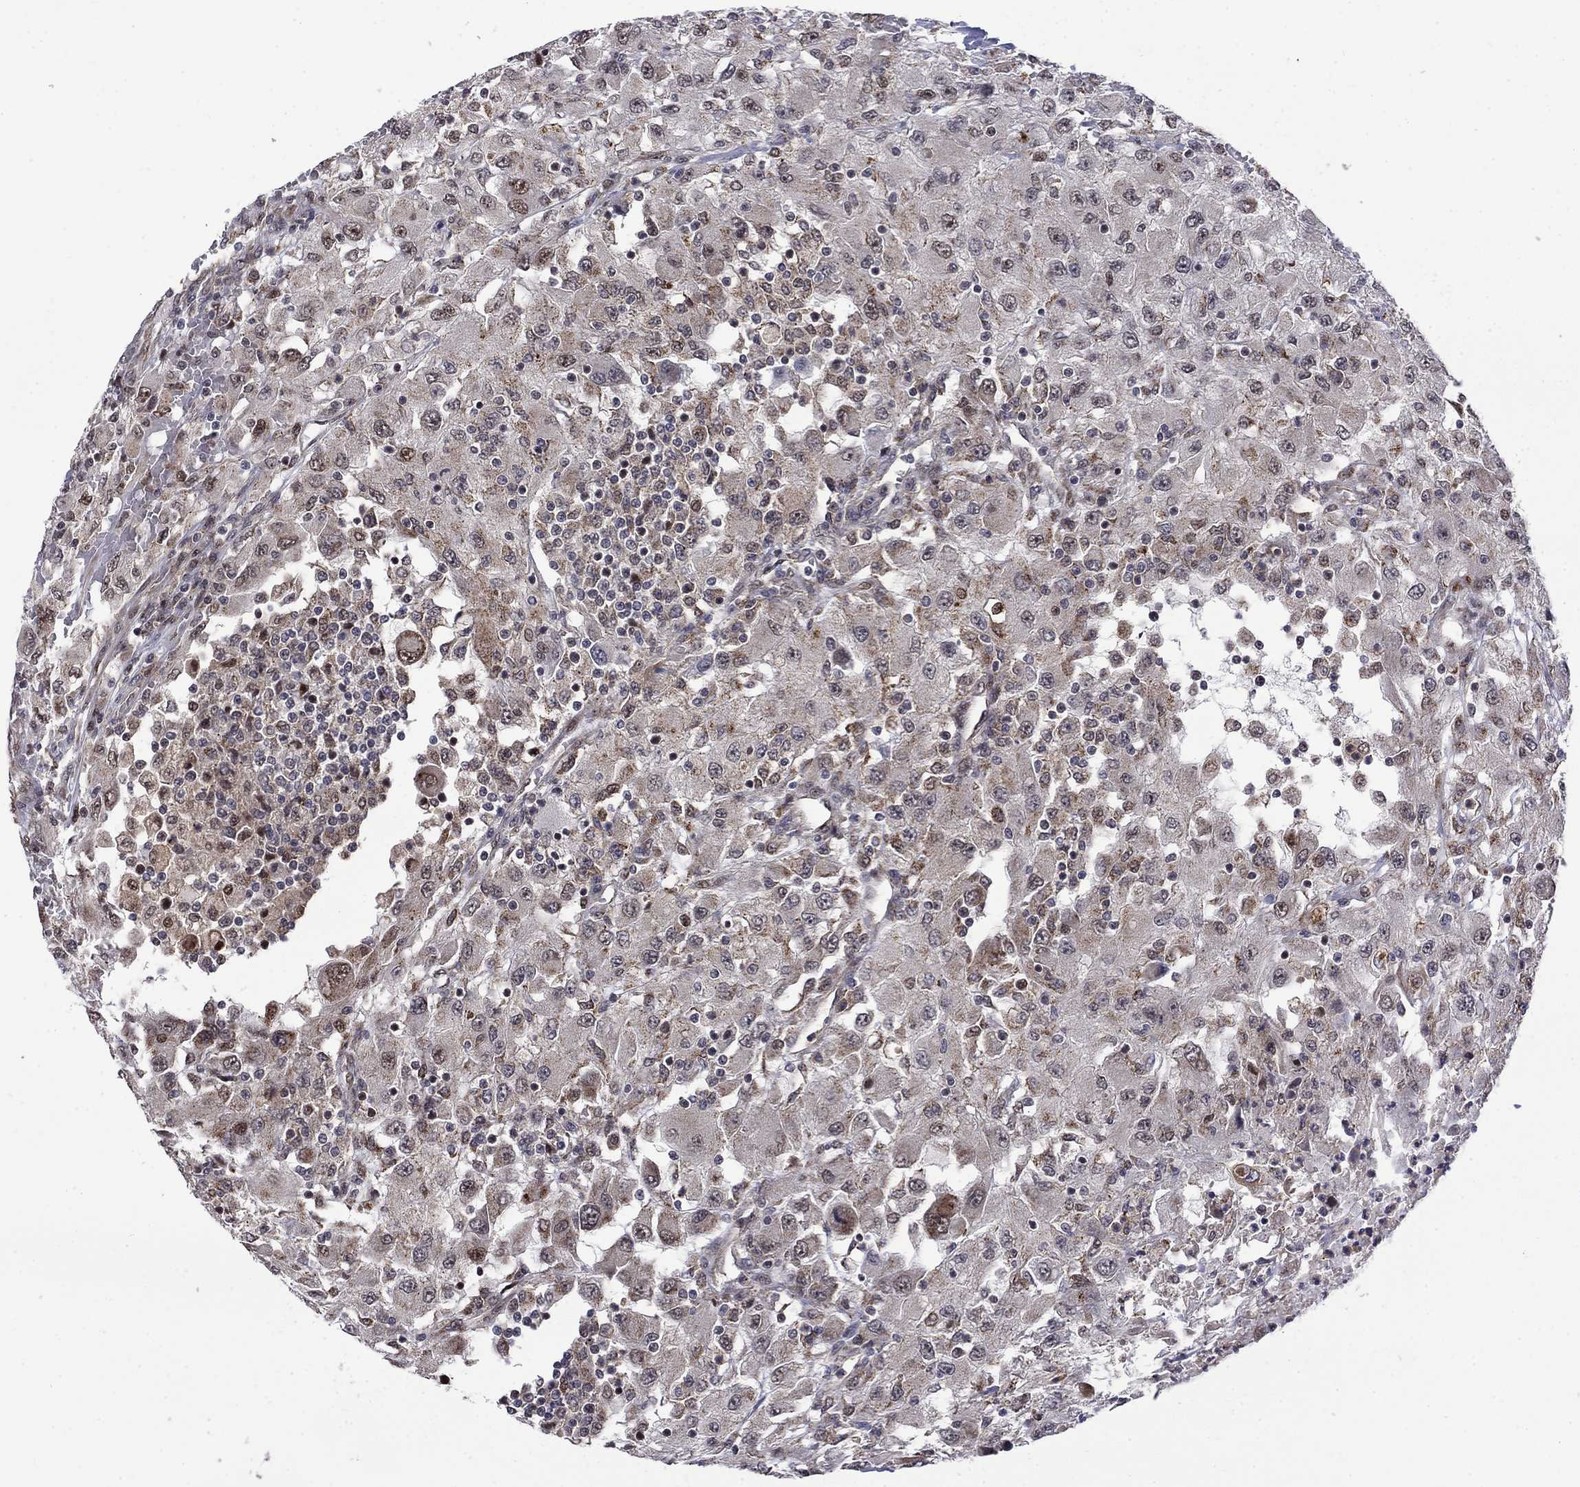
{"staining": {"intensity": "moderate", "quantity": "<25%", "location": "nuclear"}, "tissue": "renal cancer", "cell_type": "Tumor cells", "image_type": "cancer", "snomed": [{"axis": "morphology", "description": "Adenocarcinoma, NOS"}, {"axis": "topography", "description": "Kidney"}], "caption": "Renal cancer (adenocarcinoma) stained with immunohistochemistry displays moderate nuclear positivity in approximately <25% of tumor cells.", "gene": "KPNA3", "patient": {"sex": "female", "age": 67}}